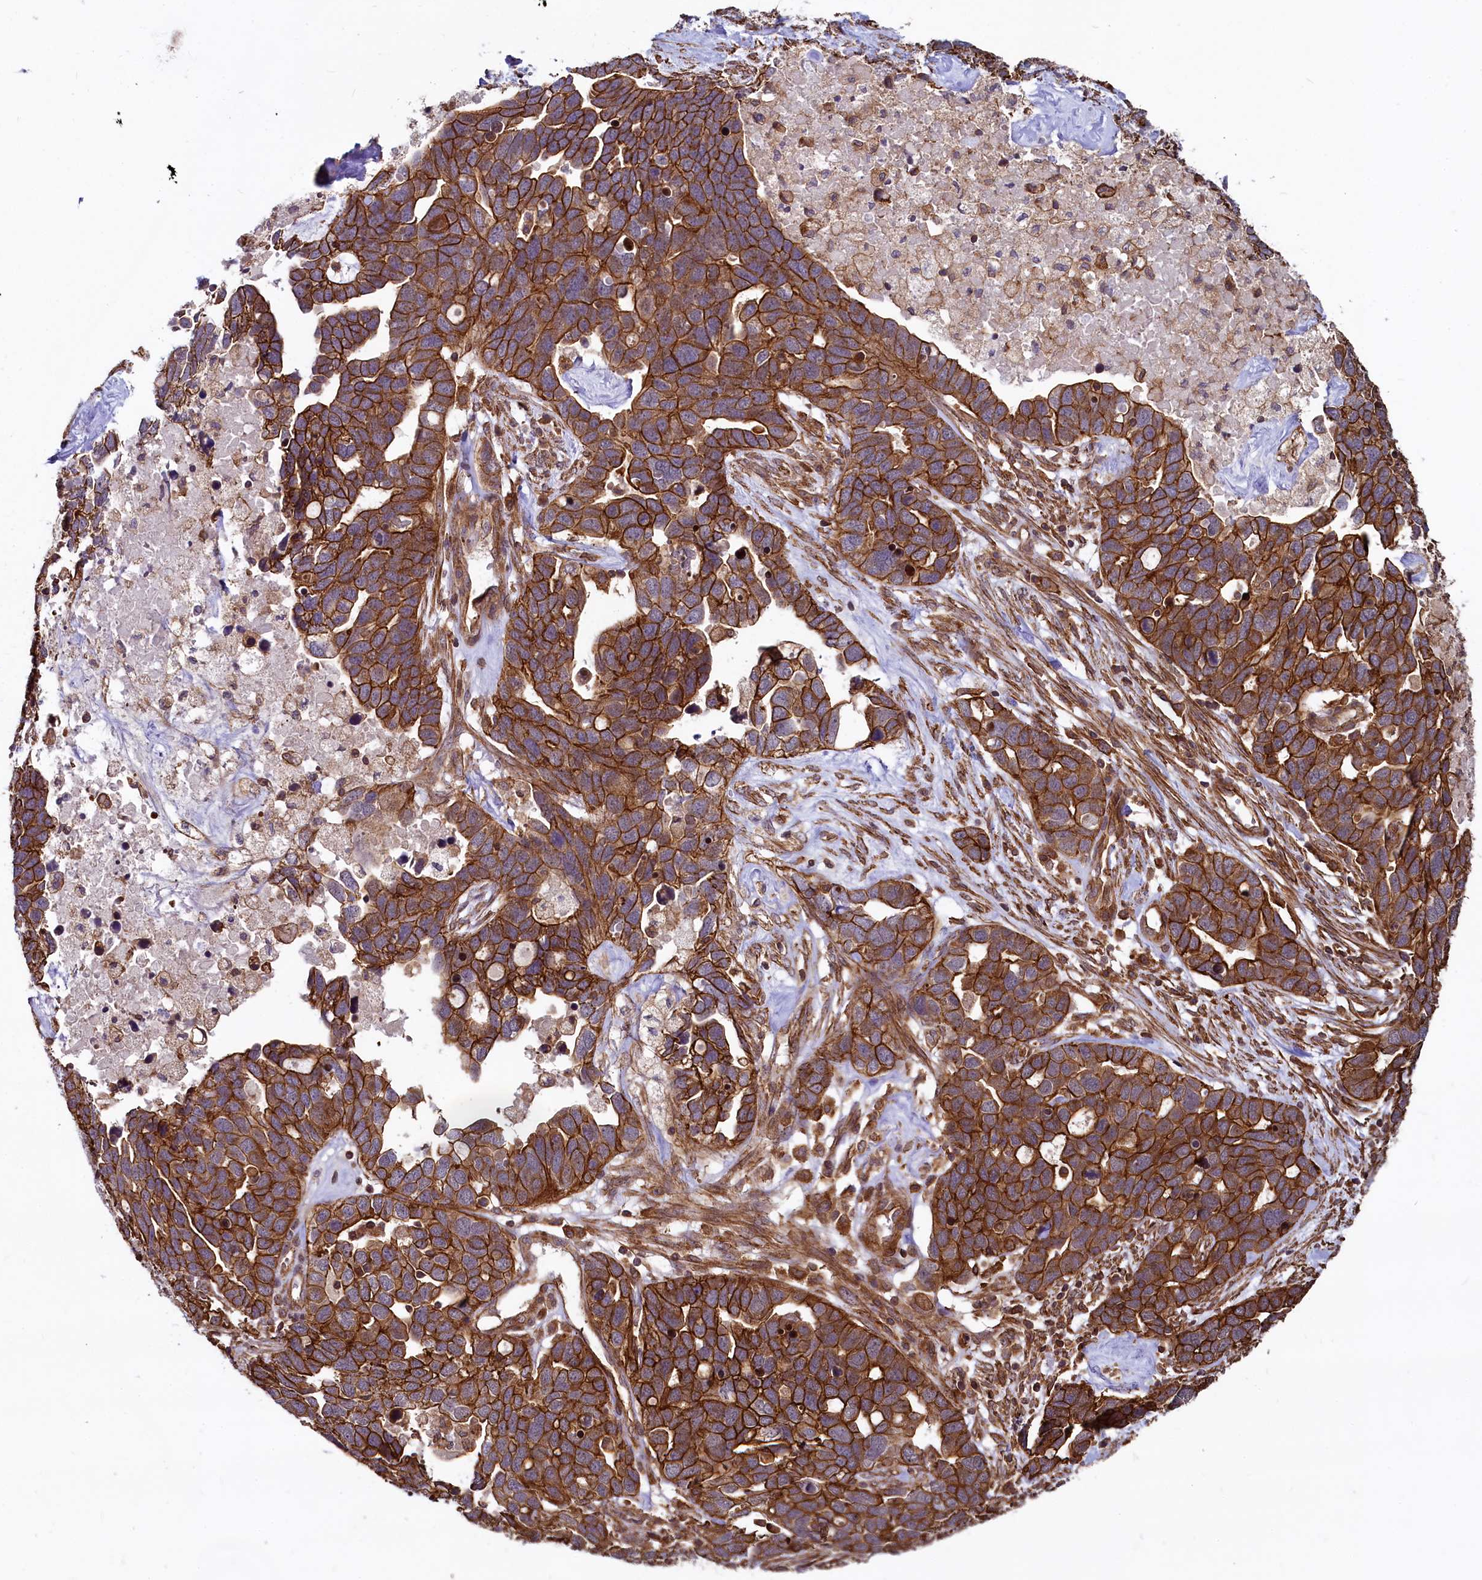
{"staining": {"intensity": "strong", "quantity": ">75%", "location": "cytoplasmic/membranous"}, "tissue": "ovarian cancer", "cell_type": "Tumor cells", "image_type": "cancer", "snomed": [{"axis": "morphology", "description": "Cystadenocarcinoma, serous, NOS"}, {"axis": "topography", "description": "Ovary"}], "caption": "Serous cystadenocarcinoma (ovarian) stained with a protein marker reveals strong staining in tumor cells.", "gene": "SVIP", "patient": {"sex": "female", "age": 54}}